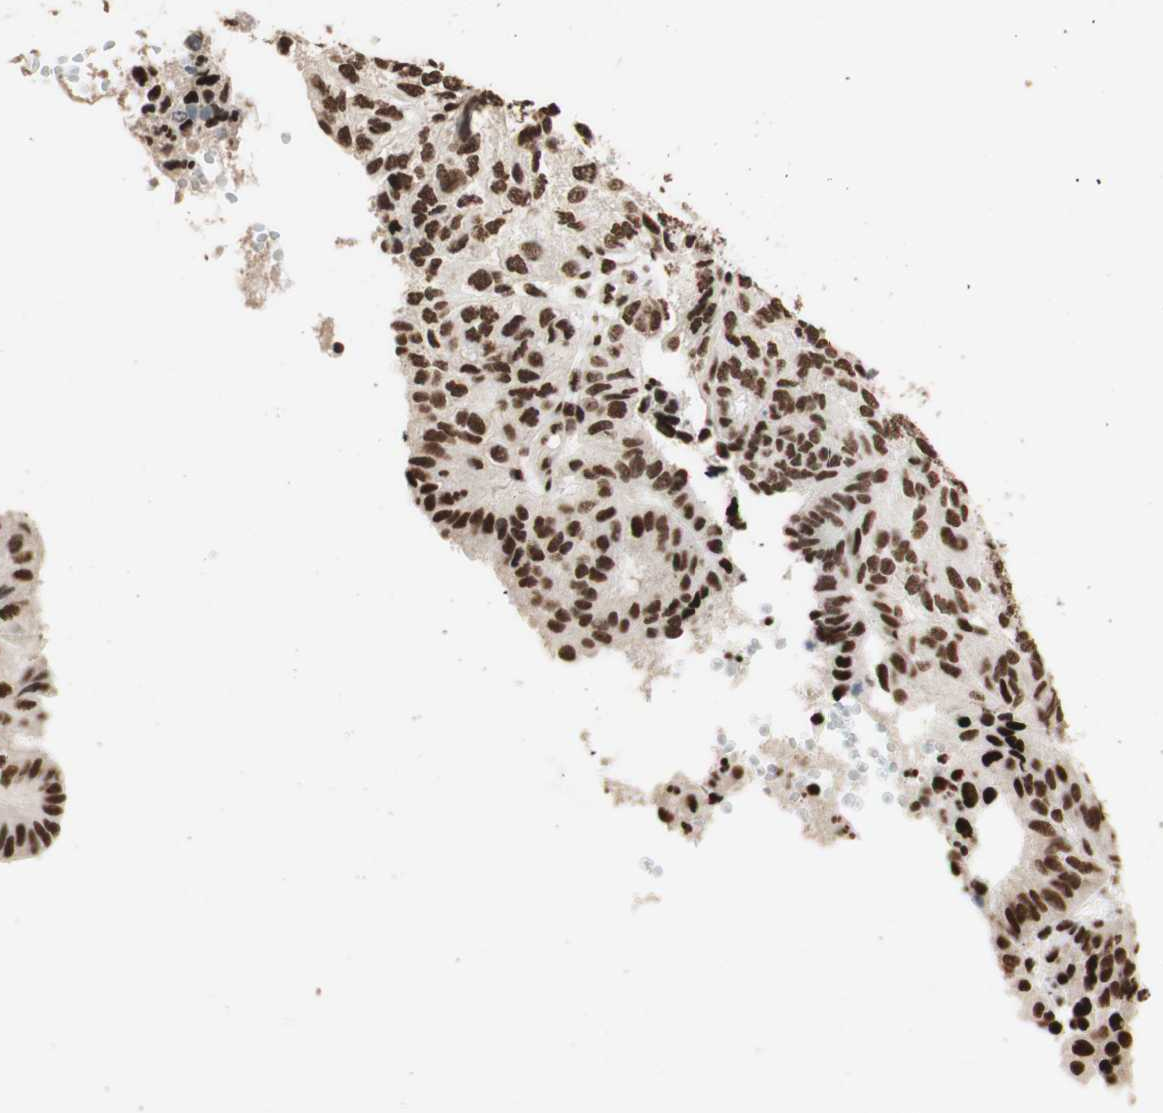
{"staining": {"intensity": "strong", "quantity": ">75%", "location": "nuclear"}, "tissue": "endometrial cancer", "cell_type": "Tumor cells", "image_type": "cancer", "snomed": [{"axis": "morphology", "description": "Adenocarcinoma, NOS"}, {"axis": "topography", "description": "Uterus"}], "caption": "DAB immunohistochemical staining of adenocarcinoma (endometrial) displays strong nuclear protein expression in approximately >75% of tumor cells.", "gene": "HNRNPA2B1", "patient": {"sex": "female", "age": 60}}